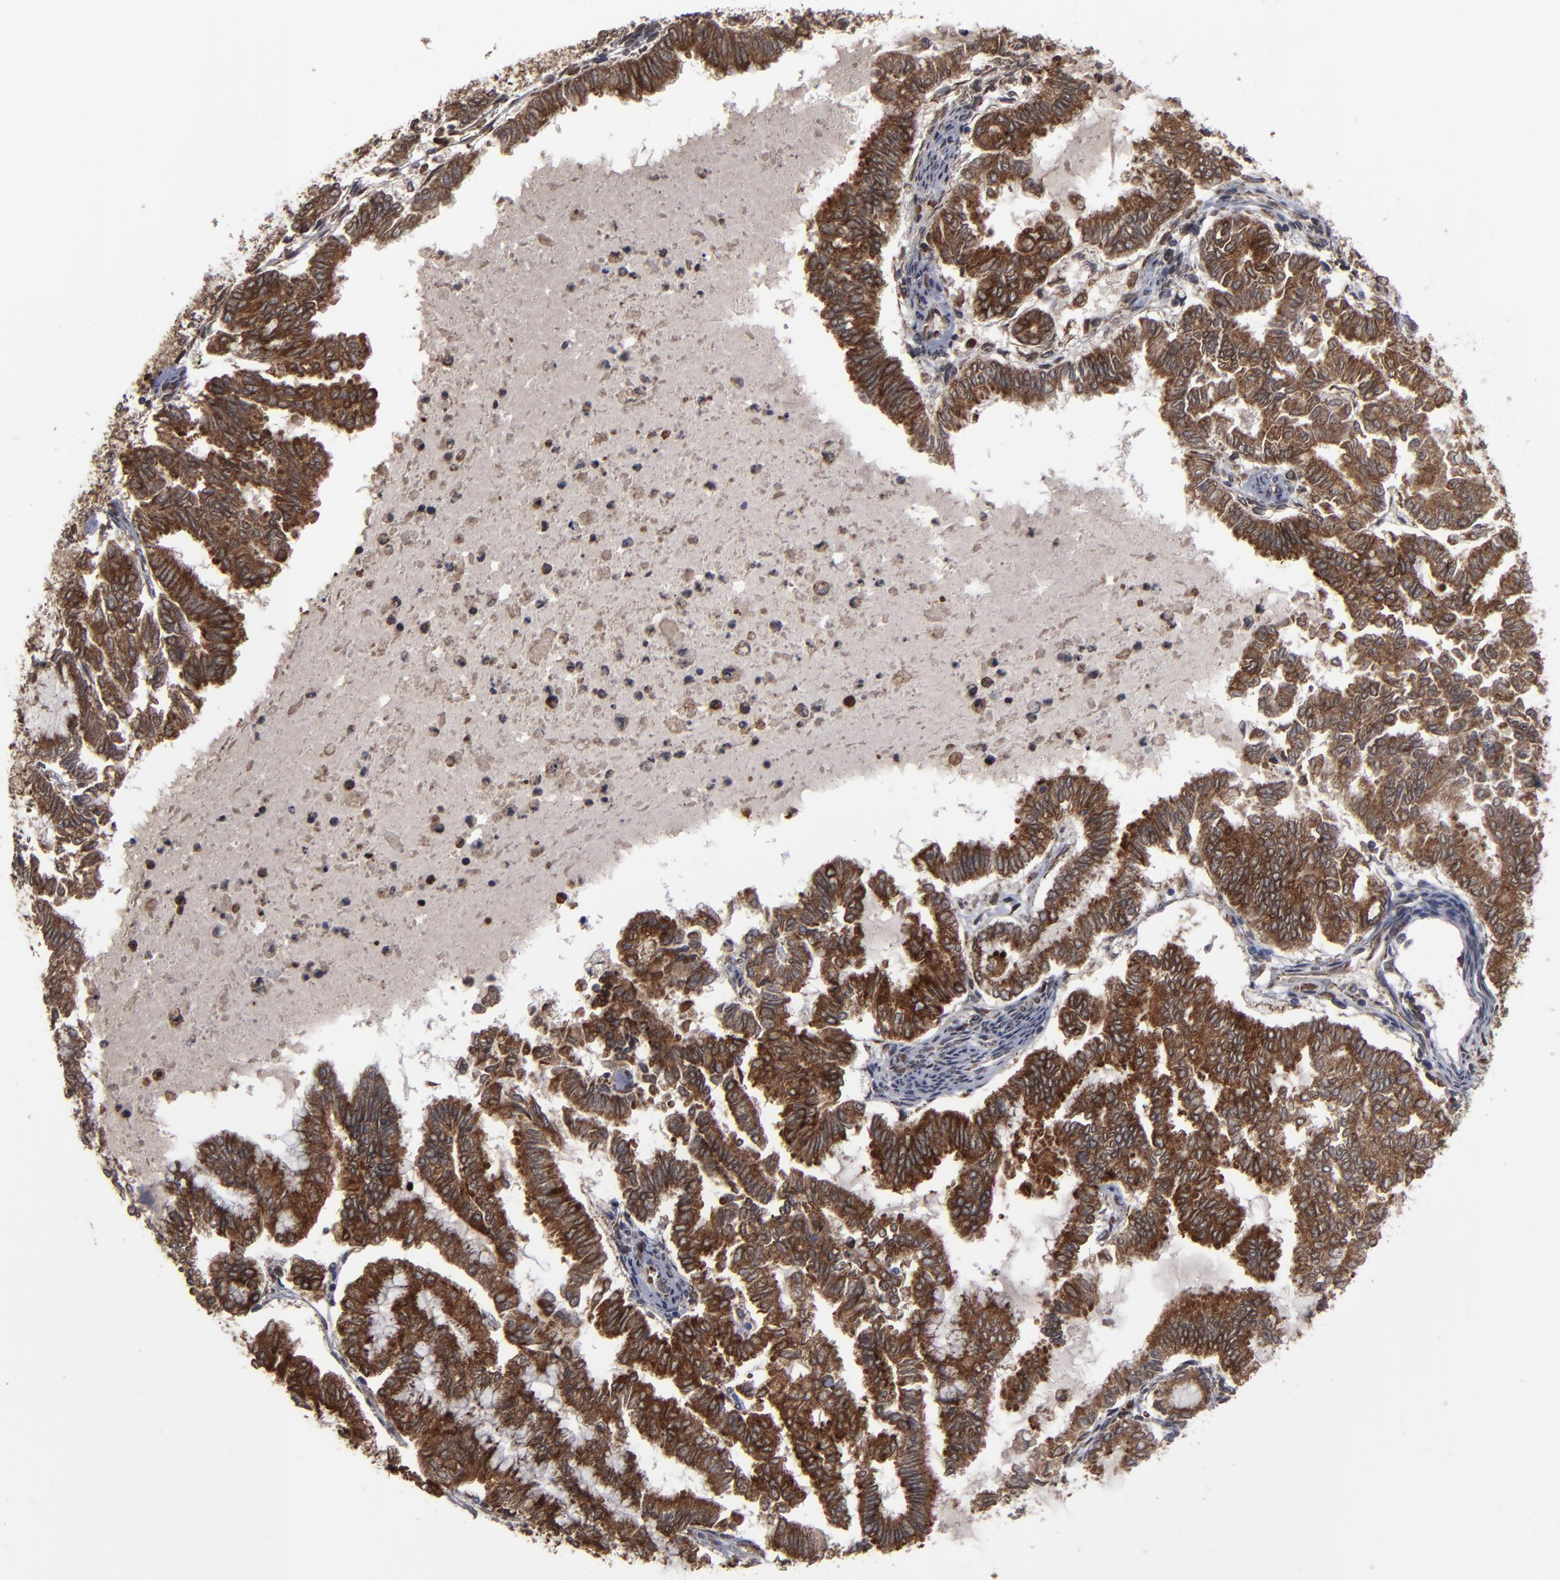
{"staining": {"intensity": "strong", "quantity": ">75%", "location": "cytoplasmic/membranous"}, "tissue": "endometrial cancer", "cell_type": "Tumor cells", "image_type": "cancer", "snomed": [{"axis": "morphology", "description": "Adenocarcinoma, NOS"}, {"axis": "topography", "description": "Endometrium"}], "caption": "This is an image of IHC staining of adenocarcinoma (endometrial), which shows strong expression in the cytoplasmic/membranous of tumor cells.", "gene": "CNIH1", "patient": {"sex": "female", "age": 79}}